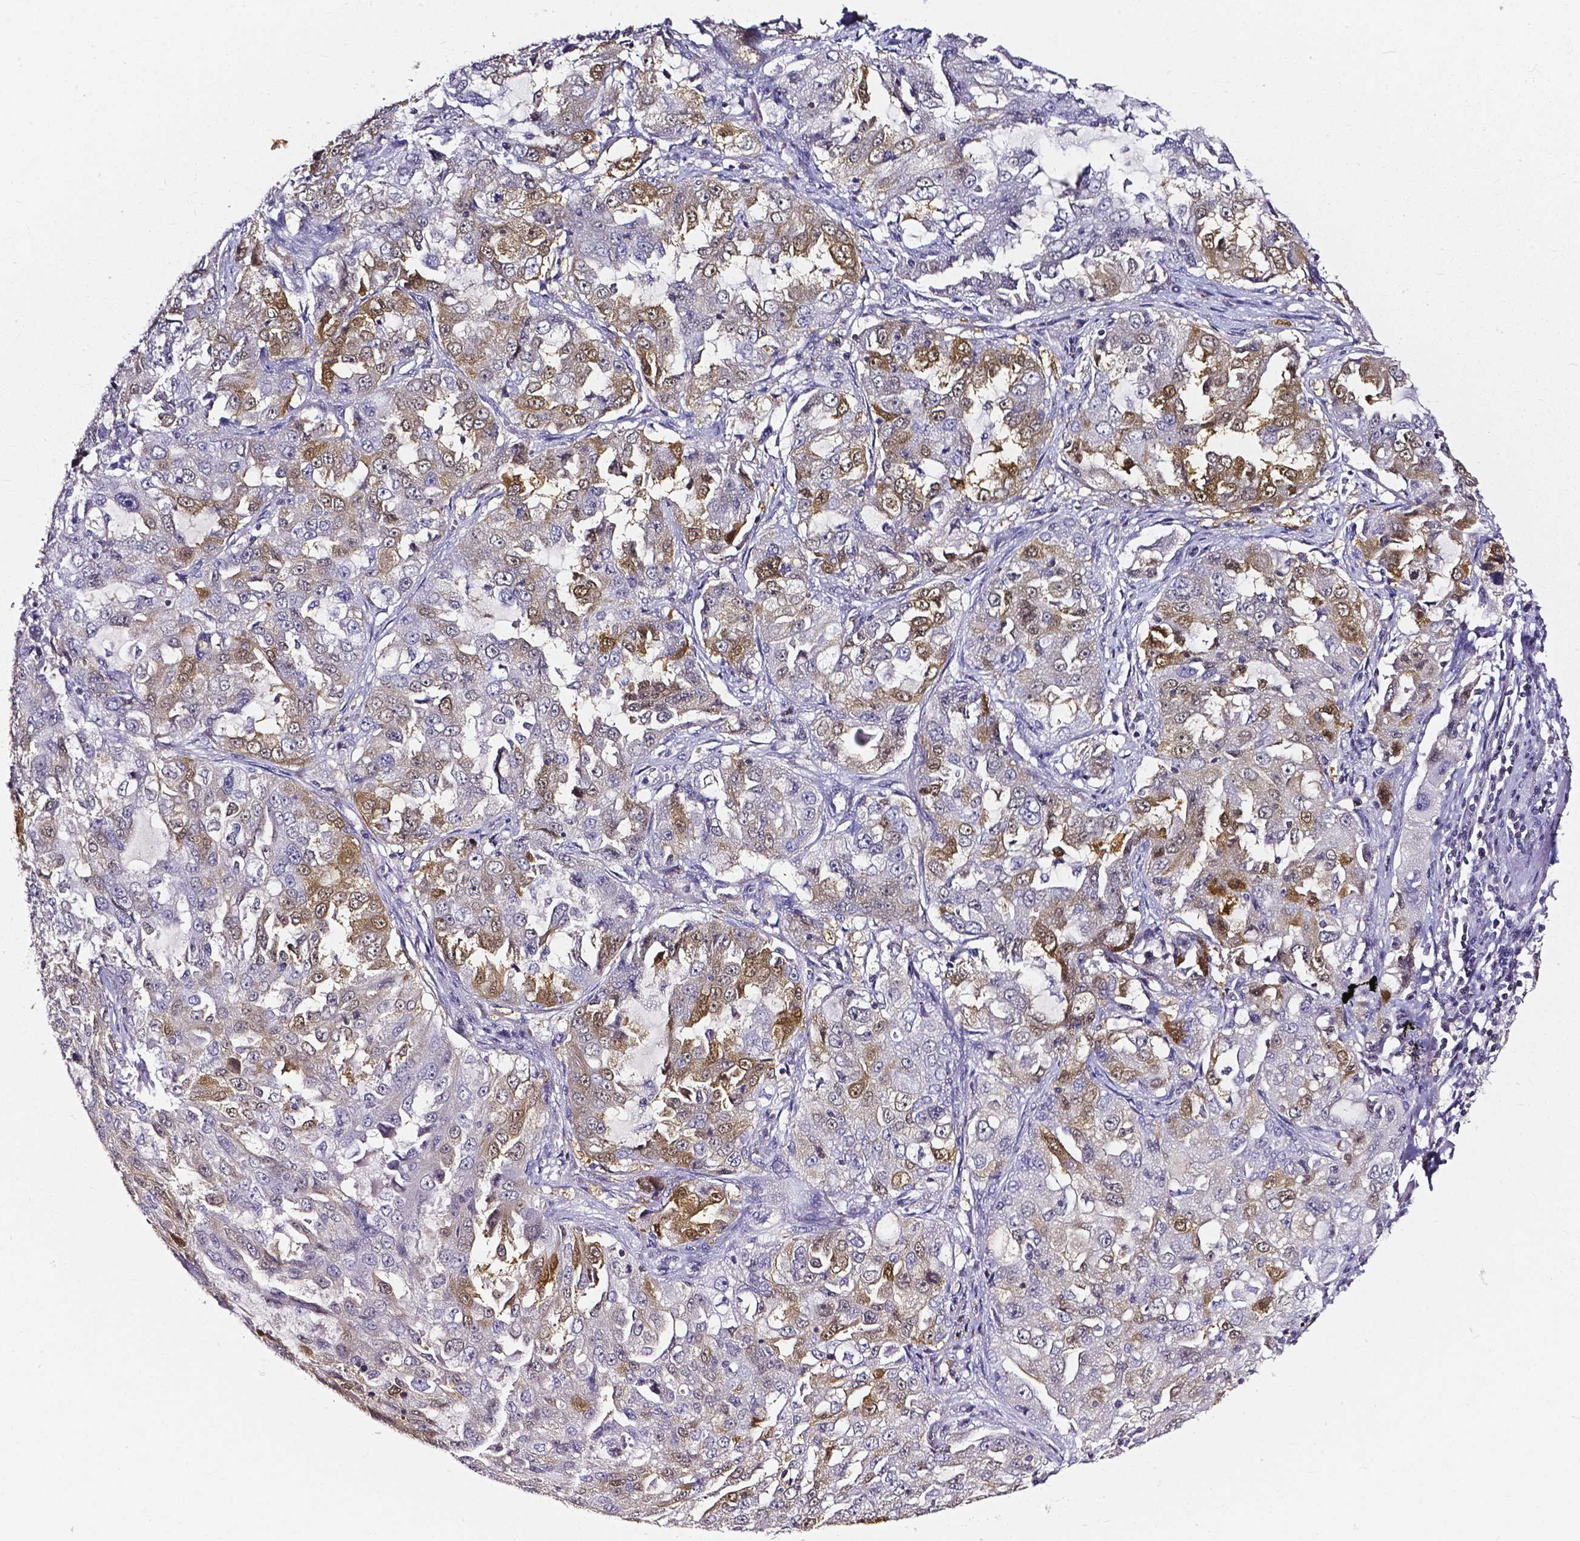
{"staining": {"intensity": "moderate", "quantity": "25%-75%", "location": "cytoplasmic/membranous,nuclear"}, "tissue": "lung cancer", "cell_type": "Tumor cells", "image_type": "cancer", "snomed": [{"axis": "morphology", "description": "Adenocarcinoma, NOS"}, {"axis": "topography", "description": "Lung"}], "caption": "Immunohistochemistry of lung cancer displays medium levels of moderate cytoplasmic/membranous and nuclear staining in about 25%-75% of tumor cells.", "gene": "AKR1B10", "patient": {"sex": "female", "age": 61}}